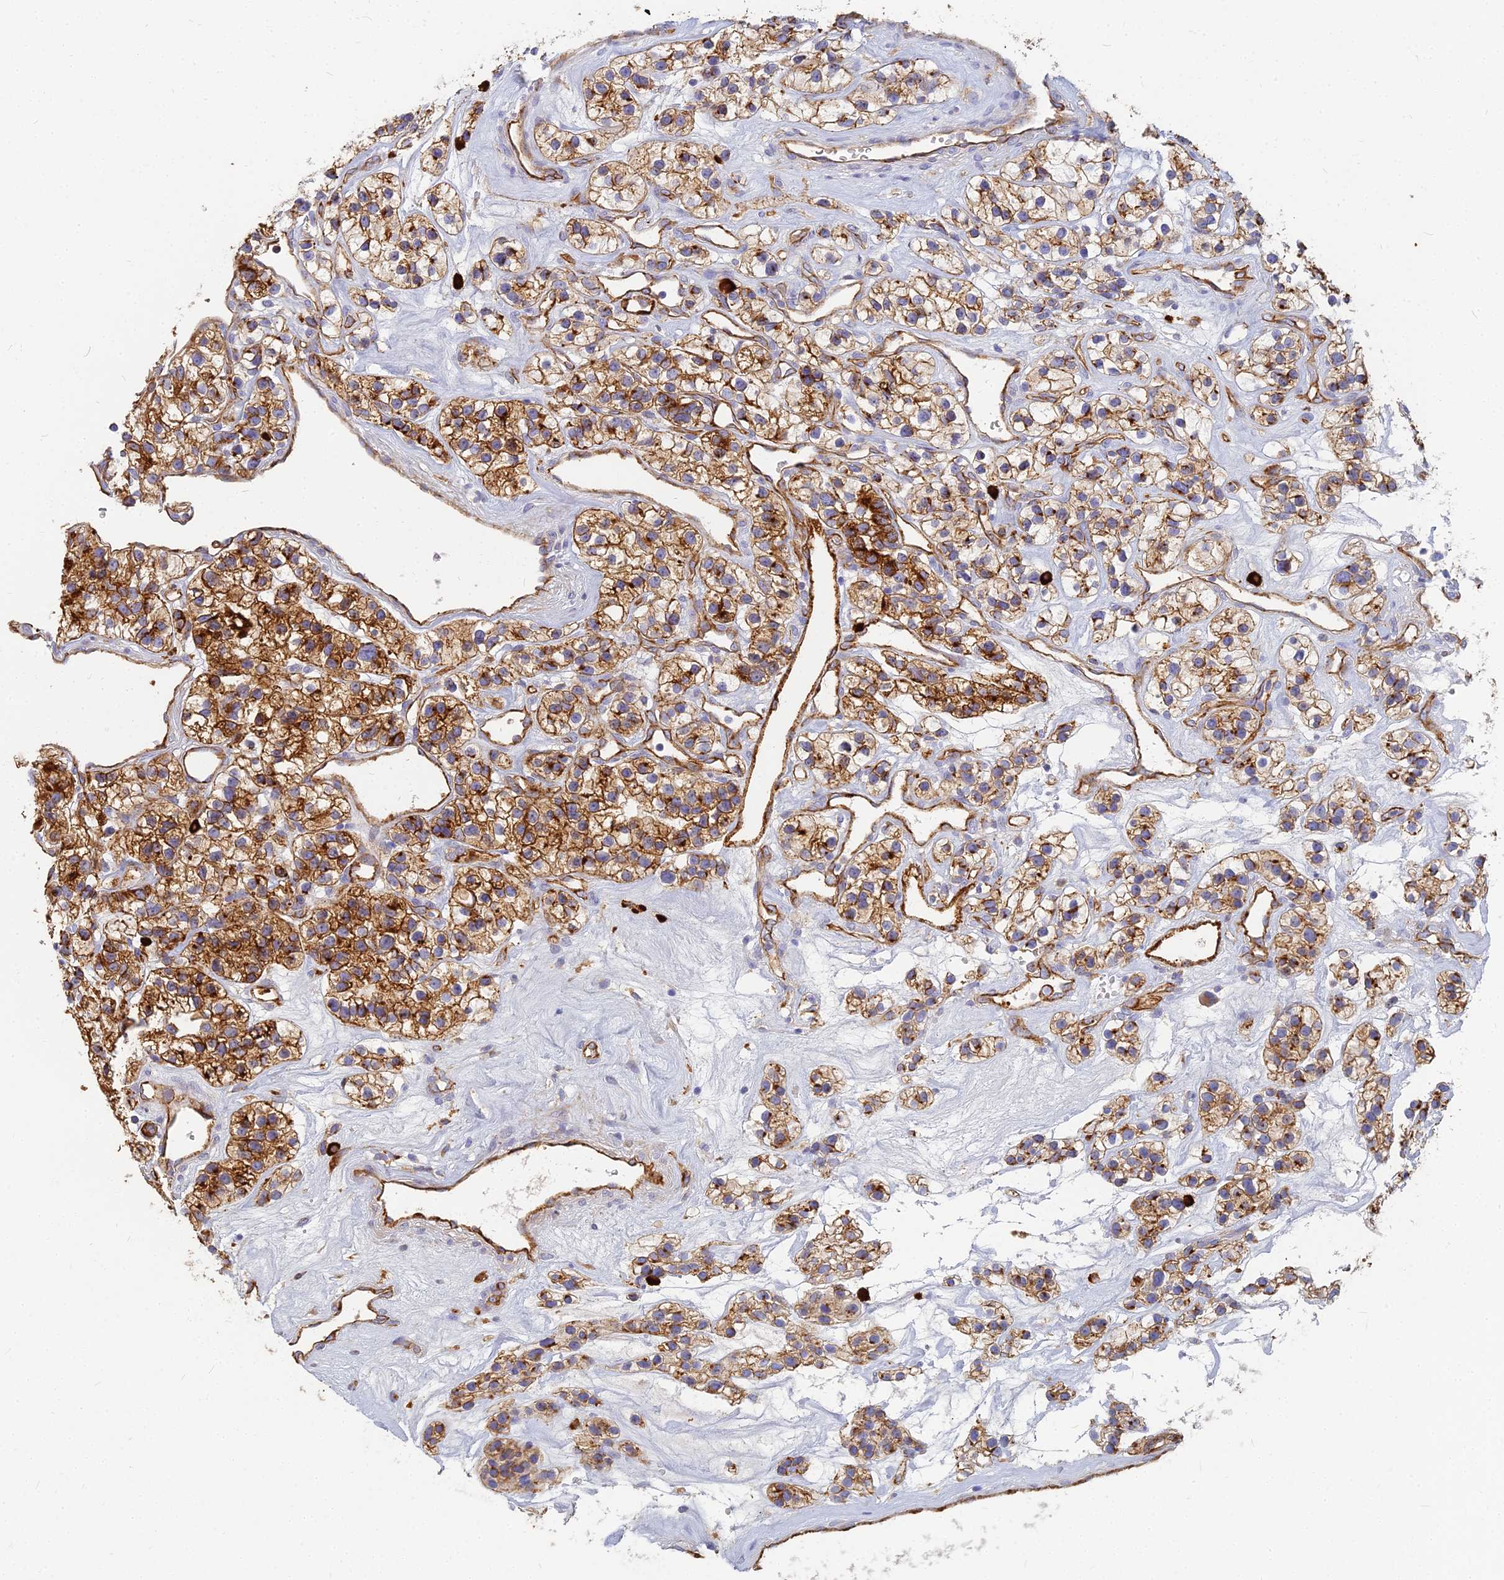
{"staining": {"intensity": "strong", "quantity": ">75%", "location": "cytoplasmic/membranous"}, "tissue": "renal cancer", "cell_type": "Tumor cells", "image_type": "cancer", "snomed": [{"axis": "morphology", "description": "Adenocarcinoma, NOS"}, {"axis": "topography", "description": "Kidney"}], "caption": "Renal adenocarcinoma was stained to show a protein in brown. There is high levels of strong cytoplasmic/membranous staining in approximately >75% of tumor cells.", "gene": "VAT1", "patient": {"sex": "female", "age": 57}}